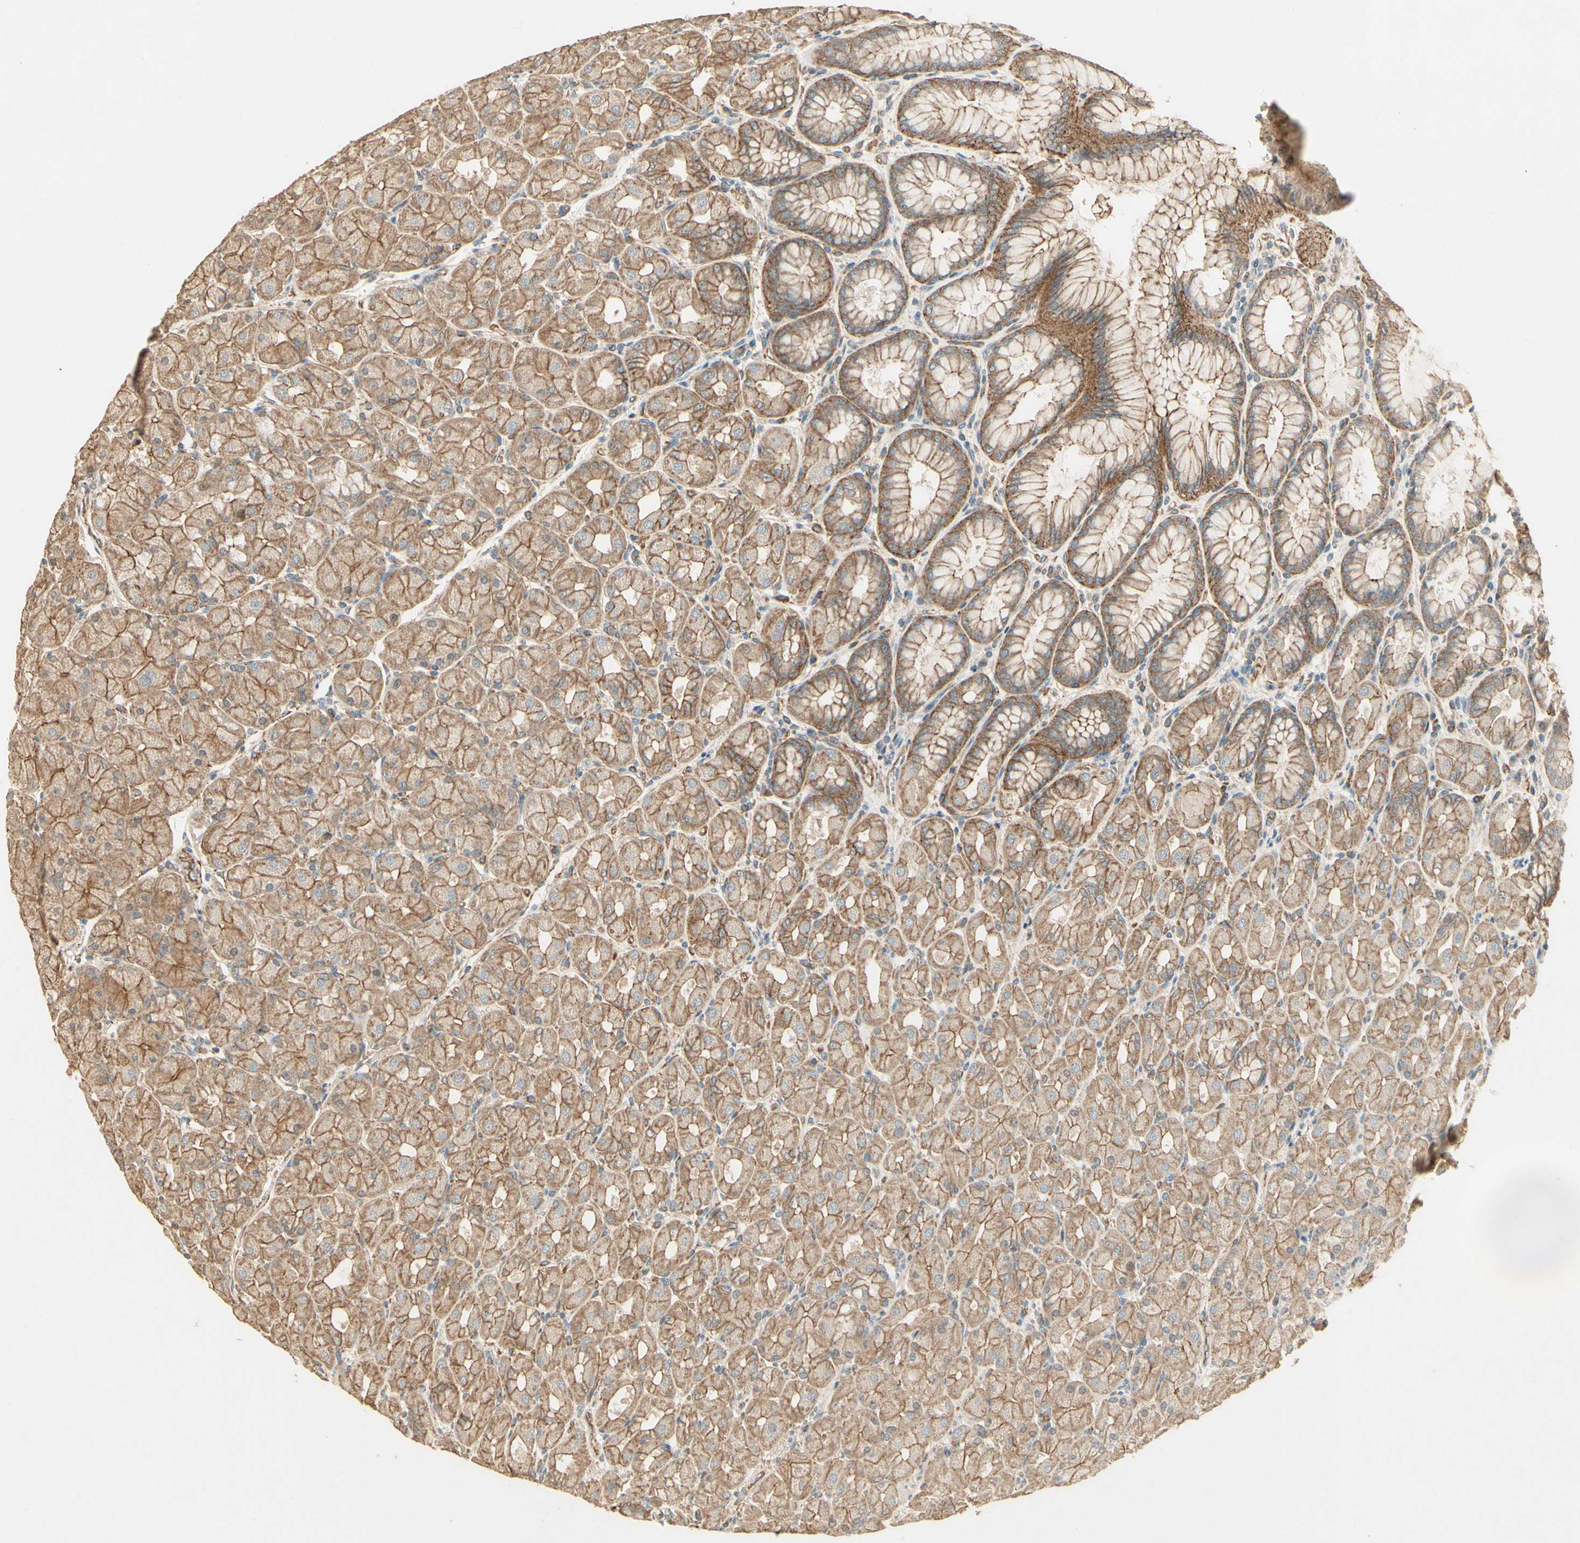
{"staining": {"intensity": "moderate", "quantity": ">75%", "location": "cytoplasmic/membranous"}, "tissue": "stomach", "cell_type": "Glandular cells", "image_type": "normal", "snomed": [{"axis": "morphology", "description": "Normal tissue, NOS"}, {"axis": "topography", "description": "Stomach, upper"}], "caption": "Immunohistochemical staining of normal stomach displays moderate cytoplasmic/membranous protein expression in approximately >75% of glandular cells. (DAB (3,3'-diaminobenzidine) IHC with brightfield microscopy, high magnification).", "gene": "RNF180", "patient": {"sex": "female", "age": 56}}